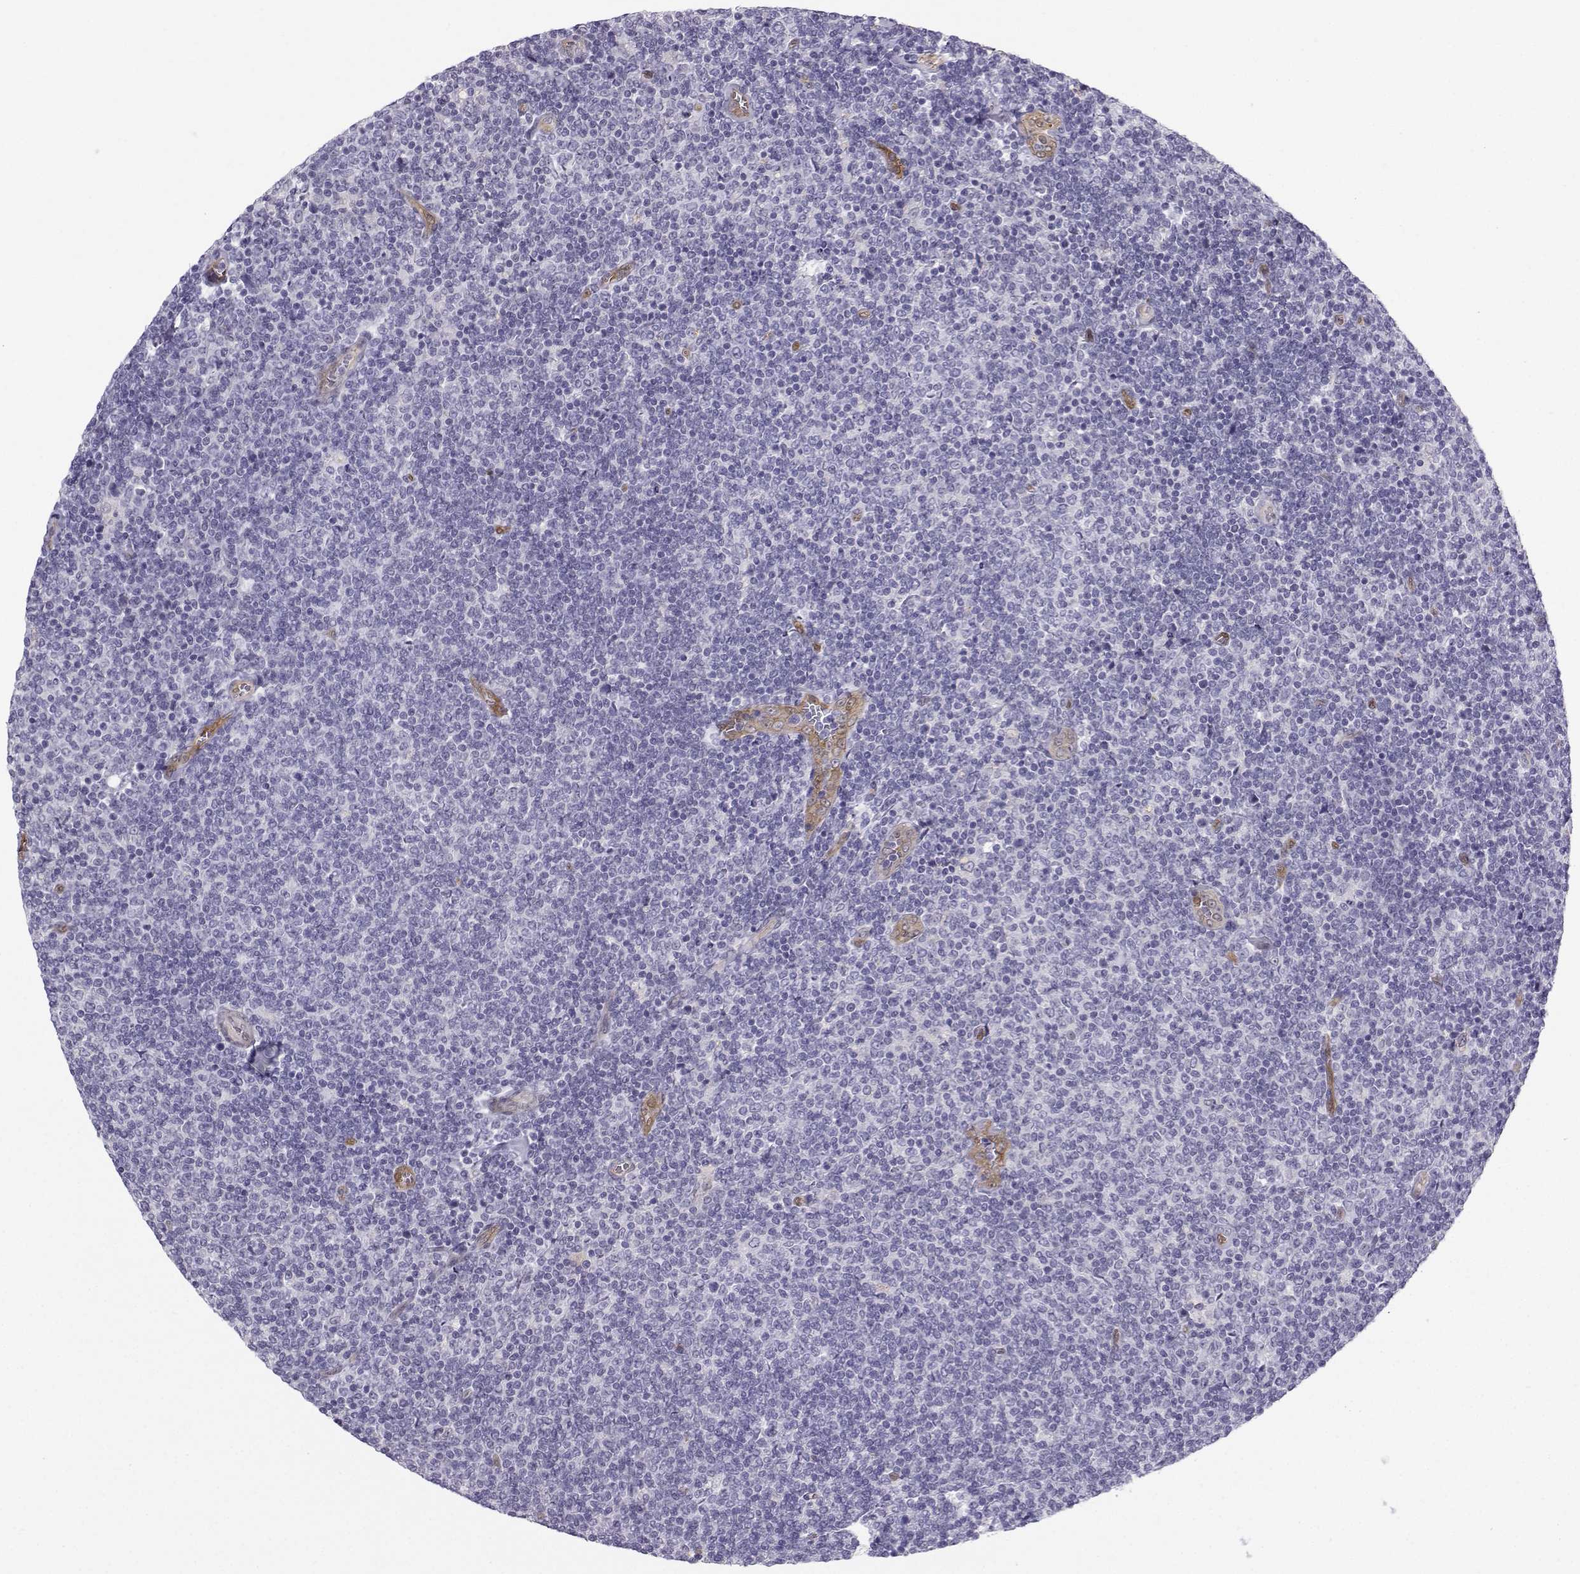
{"staining": {"intensity": "negative", "quantity": "none", "location": "none"}, "tissue": "lymphoma", "cell_type": "Tumor cells", "image_type": "cancer", "snomed": [{"axis": "morphology", "description": "Malignant lymphoma, non-Hodgkin's type, Low grade"}, {"axis": "topography", "description": "Lymph node"}], "caption": "A photomicrograph of low-grade malignant lymphoma, non-Hodgkin's type stained for a protein shows no brown staining in tumor cells.", "gene": "NQO1", "patient": {"sex": "male", "age": 52}}